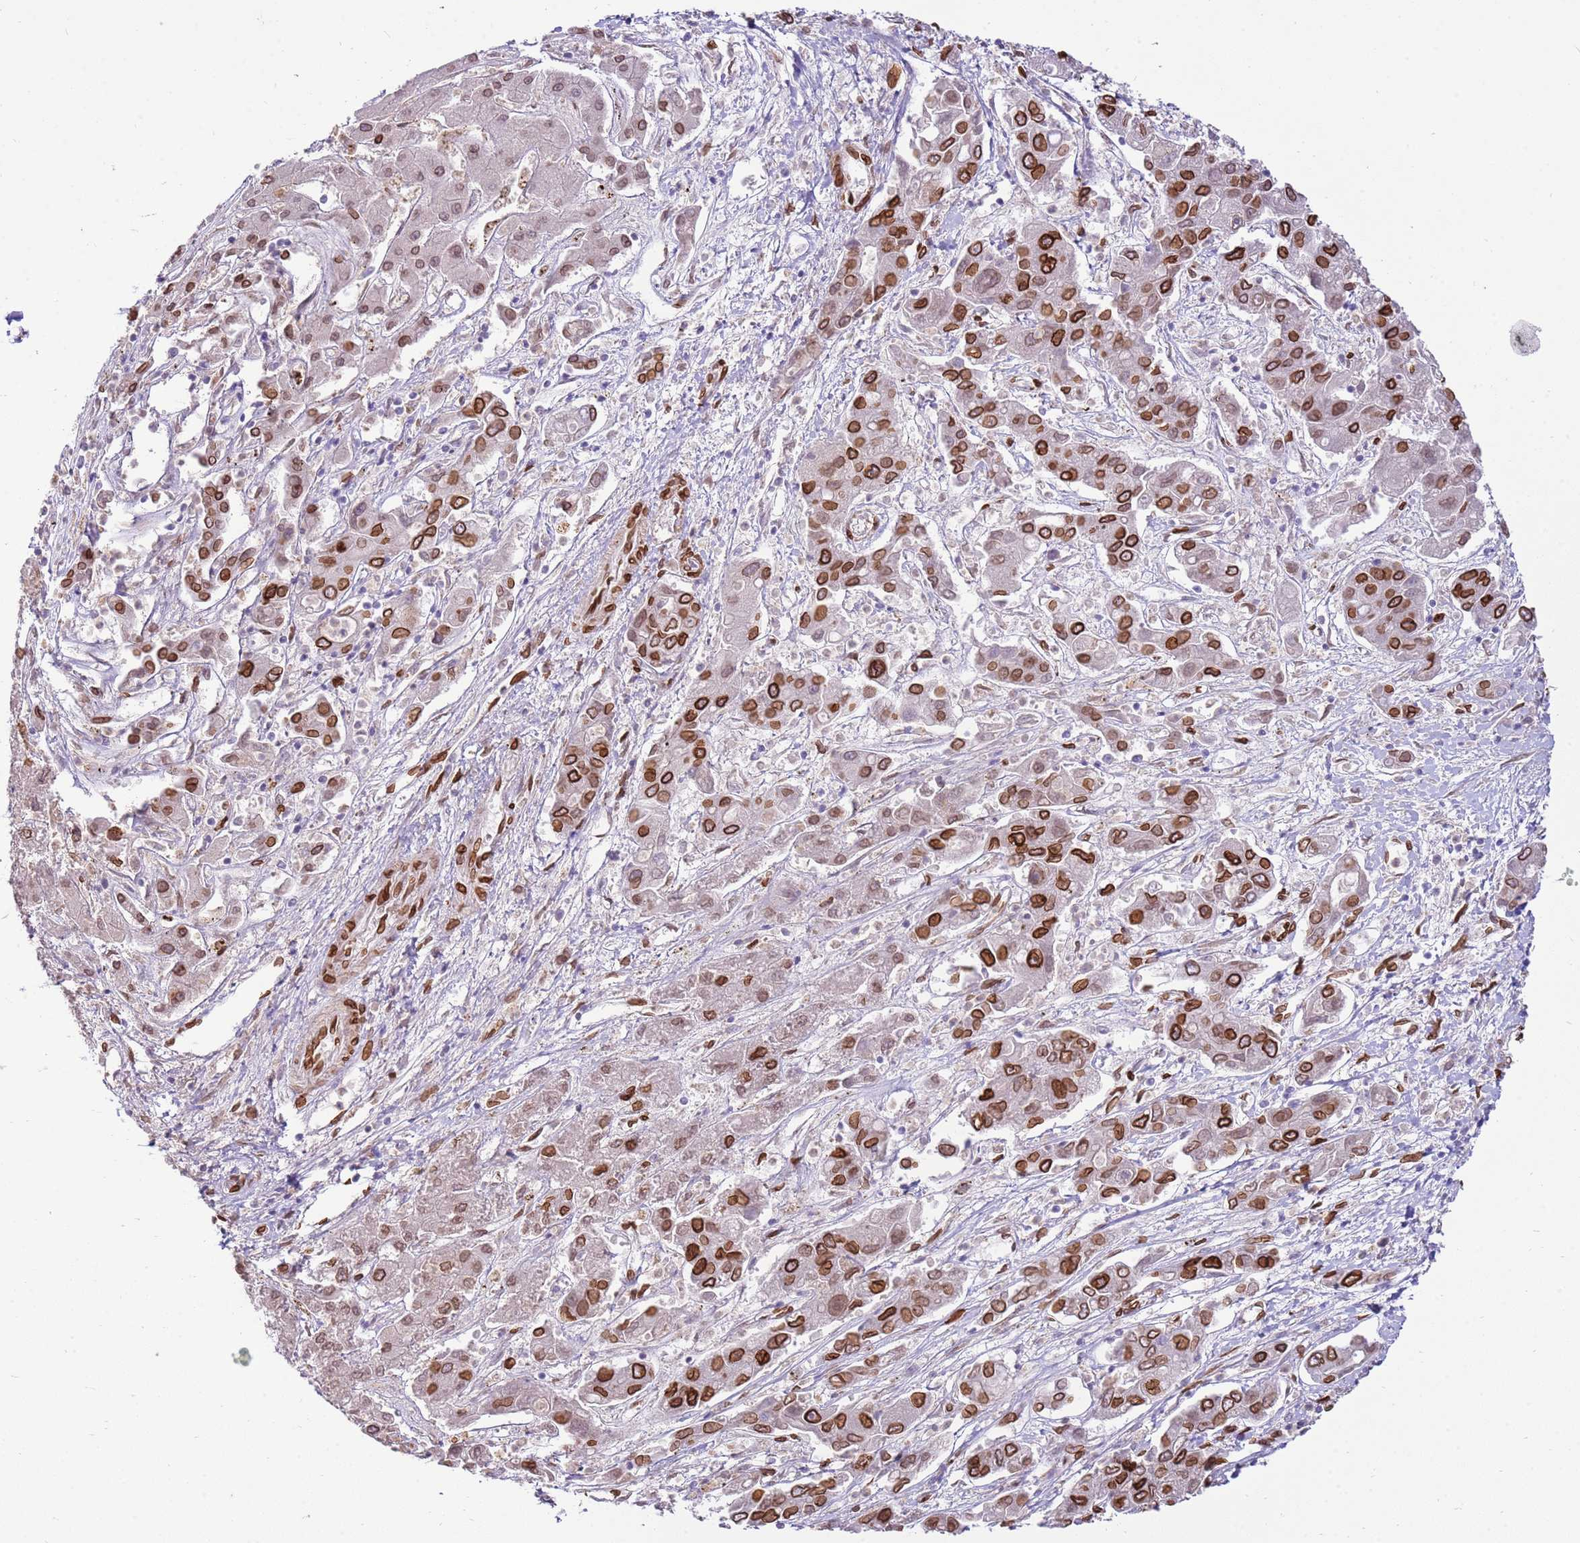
{"staining": {"intensity": "strong", "quantity": ">75%", "location": "cytoplasmic/membranous,nuclear"}, "tissue": "liver cancer", "cell_type": "Tumor cells", "image_type": "cancer", "snomed": [{"axis": "morphology", "description": "Cholangiocarcinoma"}, {"axis": "topography", "description": "Liver"}], "caption": "Protein expression analysis of liver cholangiocarcinoma shows strong cytoplasmic/membranous and nuclear positivity in about >75% of tumor cells.", "gene": "TMEM47", "patient": {"sex": "male", "age": 67}}